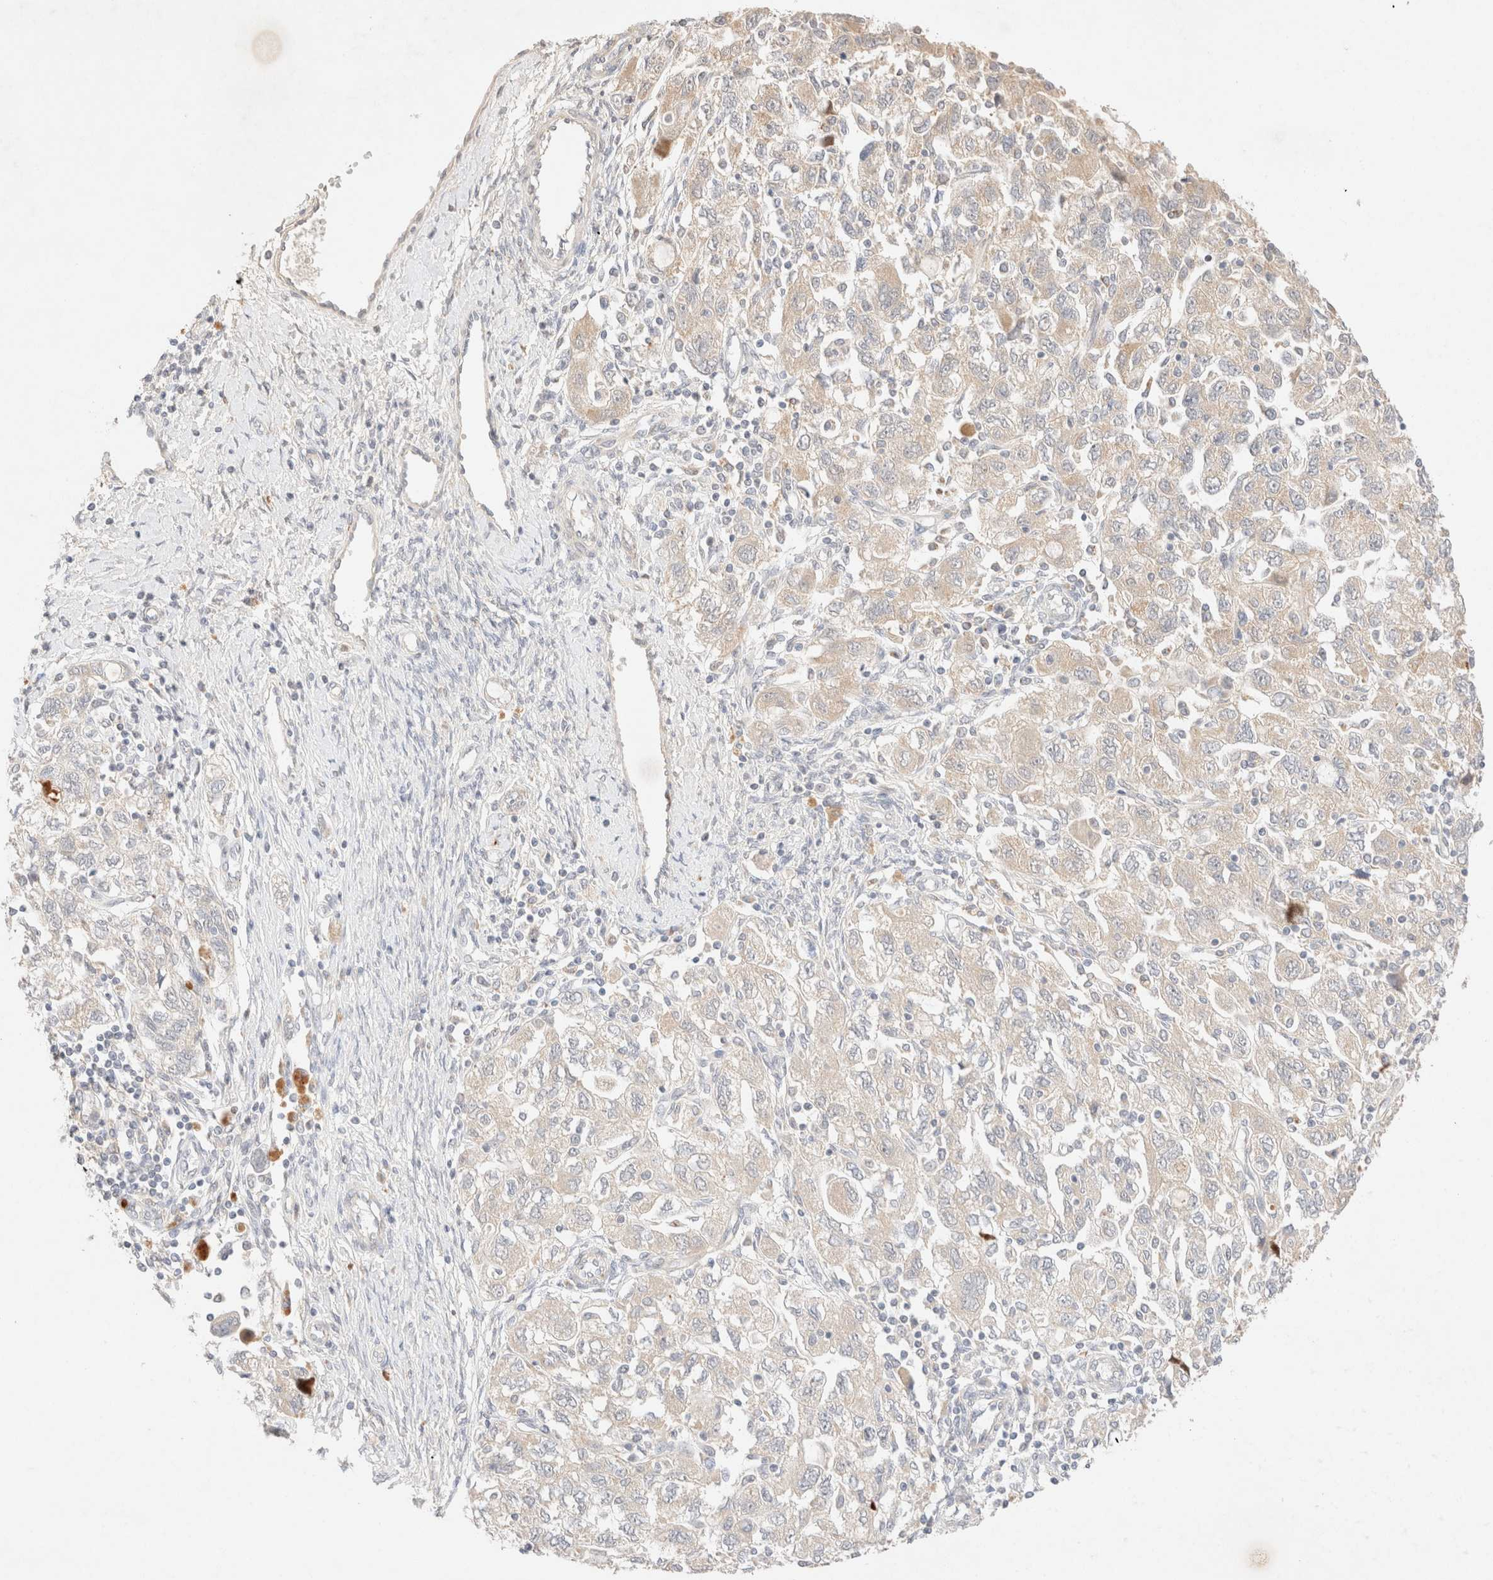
{"staining": {"intensity": "negative", "quantity": "none", "location": "none"}, "tissue": "ovarian cancer", "cell_type": "Tumor cells", "image_type": "cancer", "snomed": [{"axis": "morphology", "description": "Carcinoma, NOS"}, {"axis": "morphology", "description": "Cystadenocarcinoma, serous, NOS"}, {"axis": "topography", "description": "Ovary"}], "caption": "IHC photomicrograph of ovarian carcinoma stained for a protein (brown), which displays no staining in tumor cells.", "gene": "SNTB1", "patient": {"sex": "female", "age": 69}}